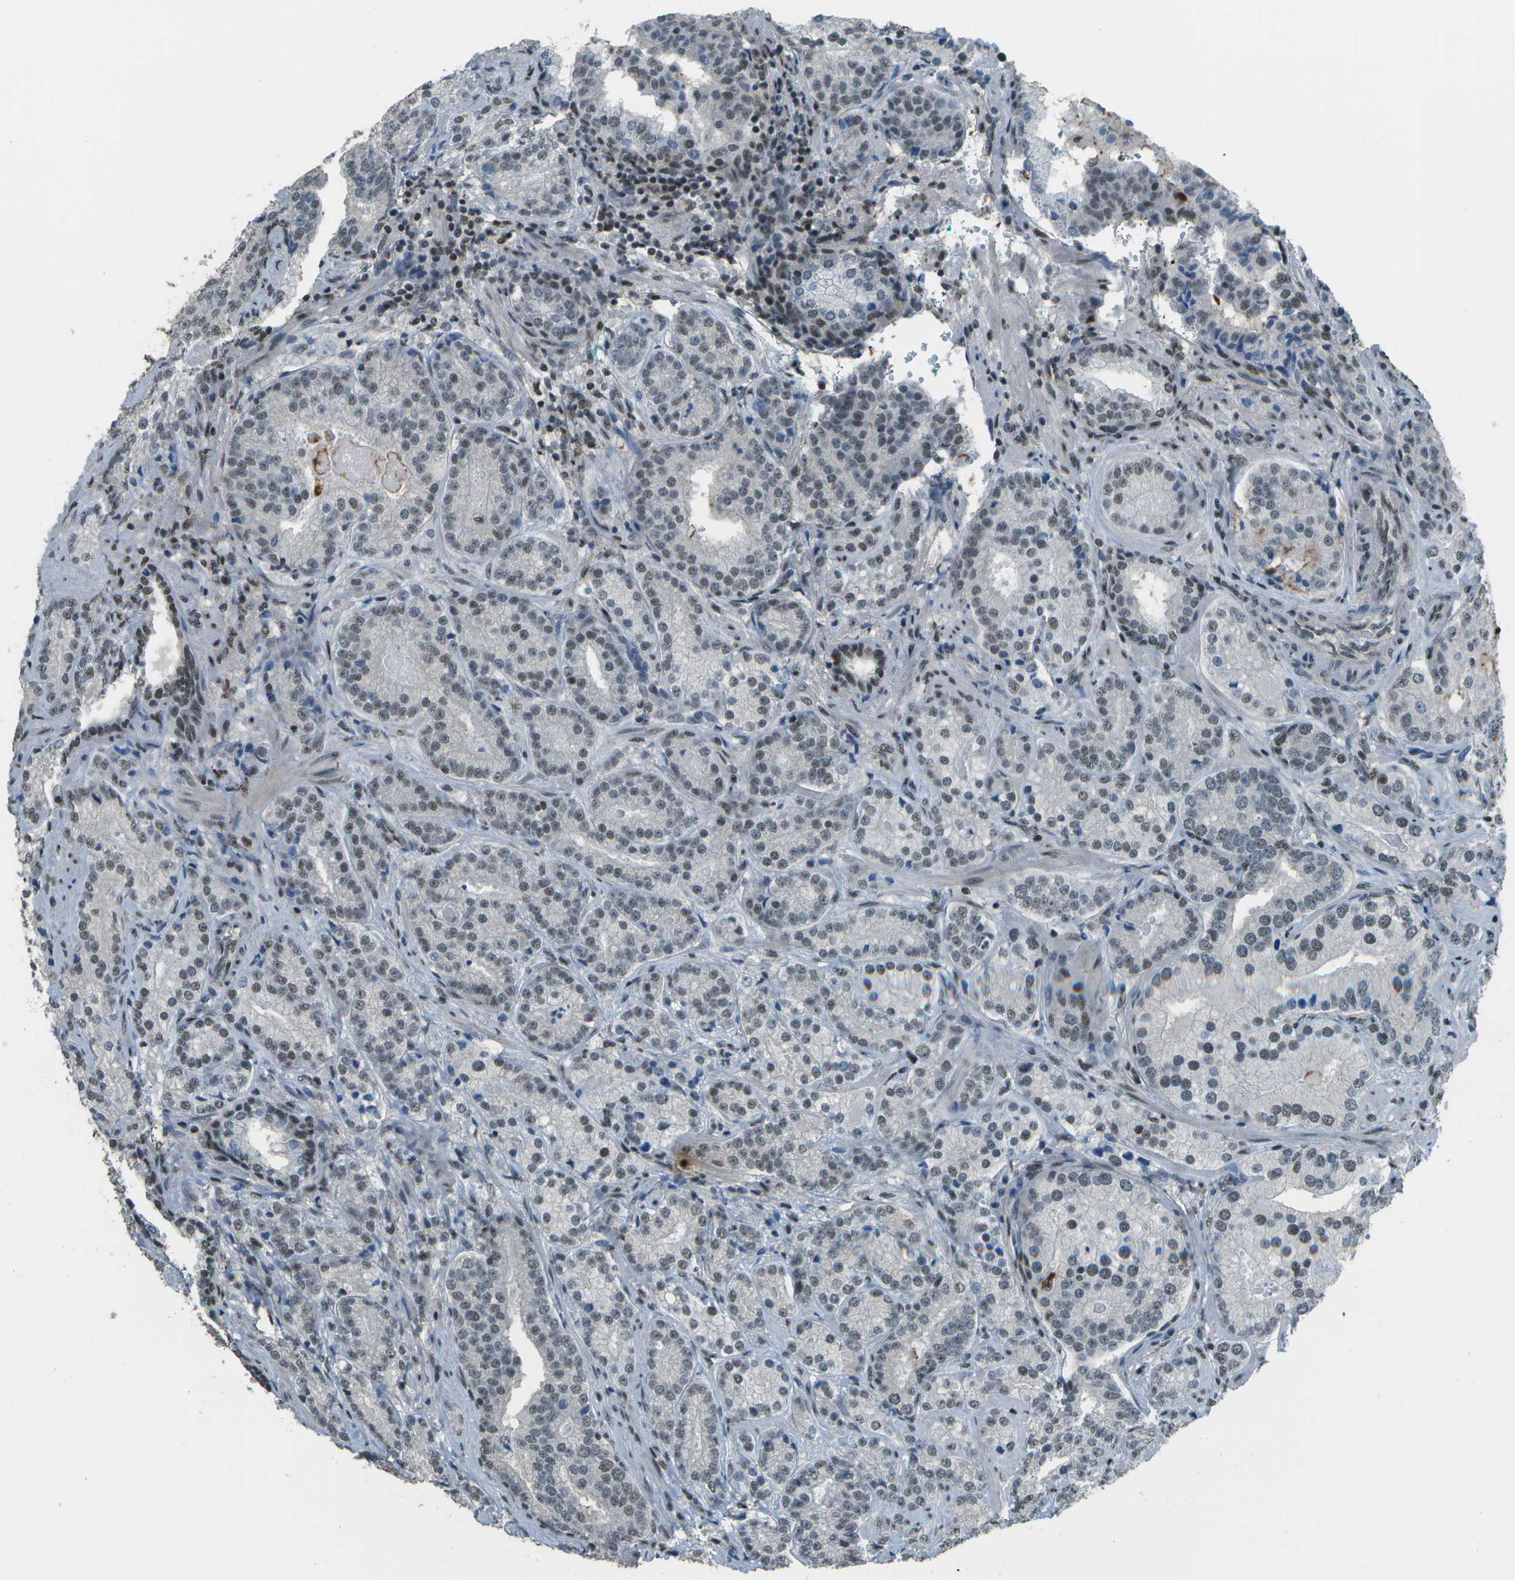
{"staining": {"intensity": "weak", "quantity": "<25%", "location": "nuclear"}, "tissue": "prostate cancer", "cell_type": "Tumor cells", "image_type": "cancer", "snomed": [{"axis": "morphology", "description": "Adenocarcinoma, High grade"}, {"axis": "topography", "description": "Prostate"}], "caption": "IHC of human high-grade adenocarcinoma (prostate) reveals no positivity in tumor cells.", "gene": "DEPDC1", "patient": {"sex": "male", "age": 61}}